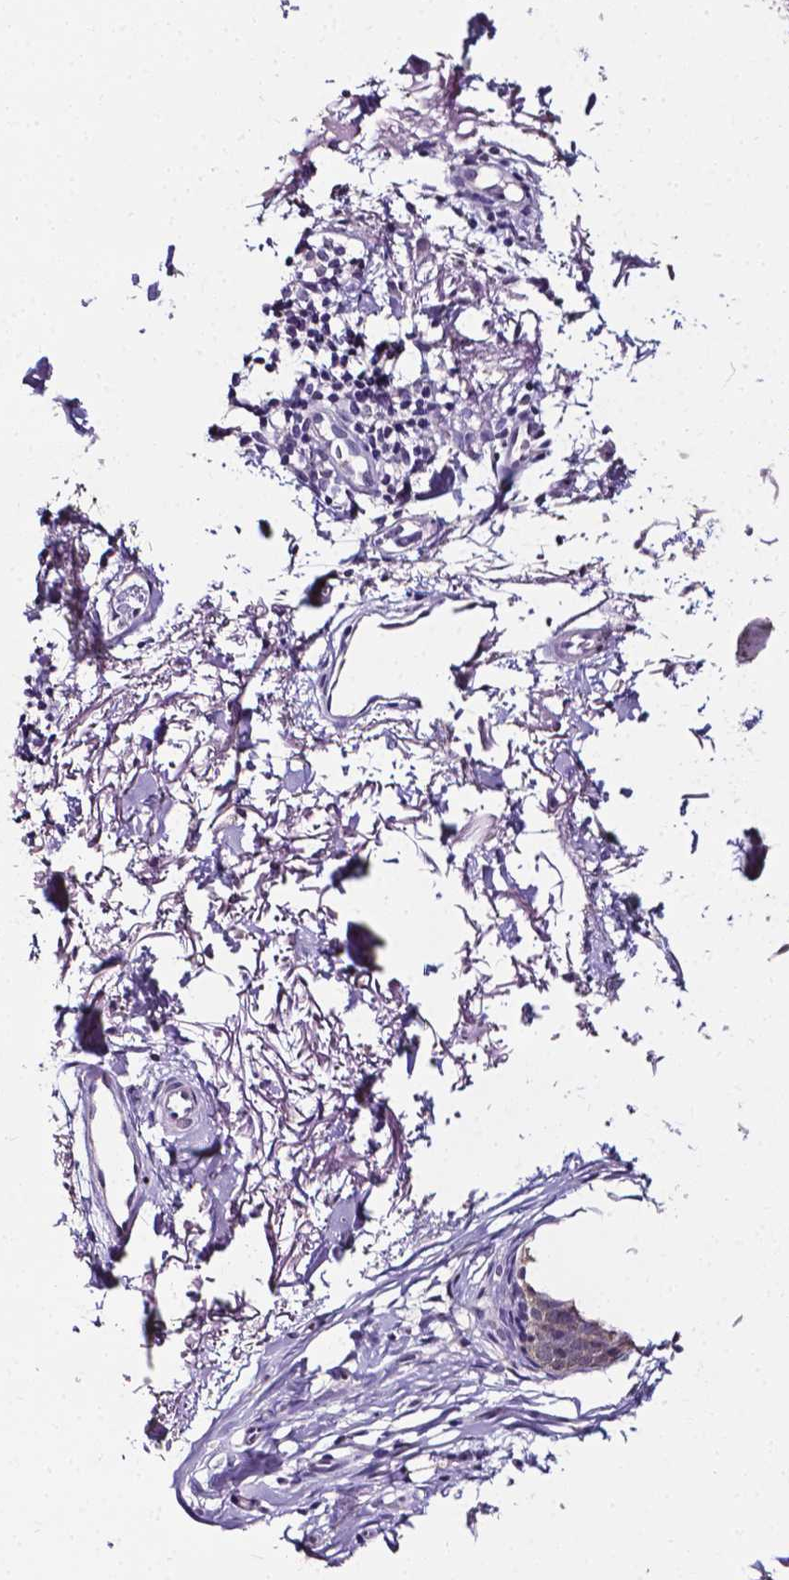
{"staining": {"intensity": "negative", "quantity": "none", "location": "none"}, "tissue": "skin cancer", "cell_type": "Tumor cells", "image_type": "cancer", "snomed": [{"axis": "morphology", "description": "Basal cell carcinoma"}, {"axis": "morphology", "description": "BCC, high aggressive"}, {"axis": "topography", "description": "Skin"}], "caption": "This image is of skin basal cell carcinoma stained with immunohistochemistry to label a protein in brown with the nuclei are counter-stained blue. There is no positivity in tumor cells.", "gene": "PSAT1", "patient": {"sex": "female", "age": 79}}